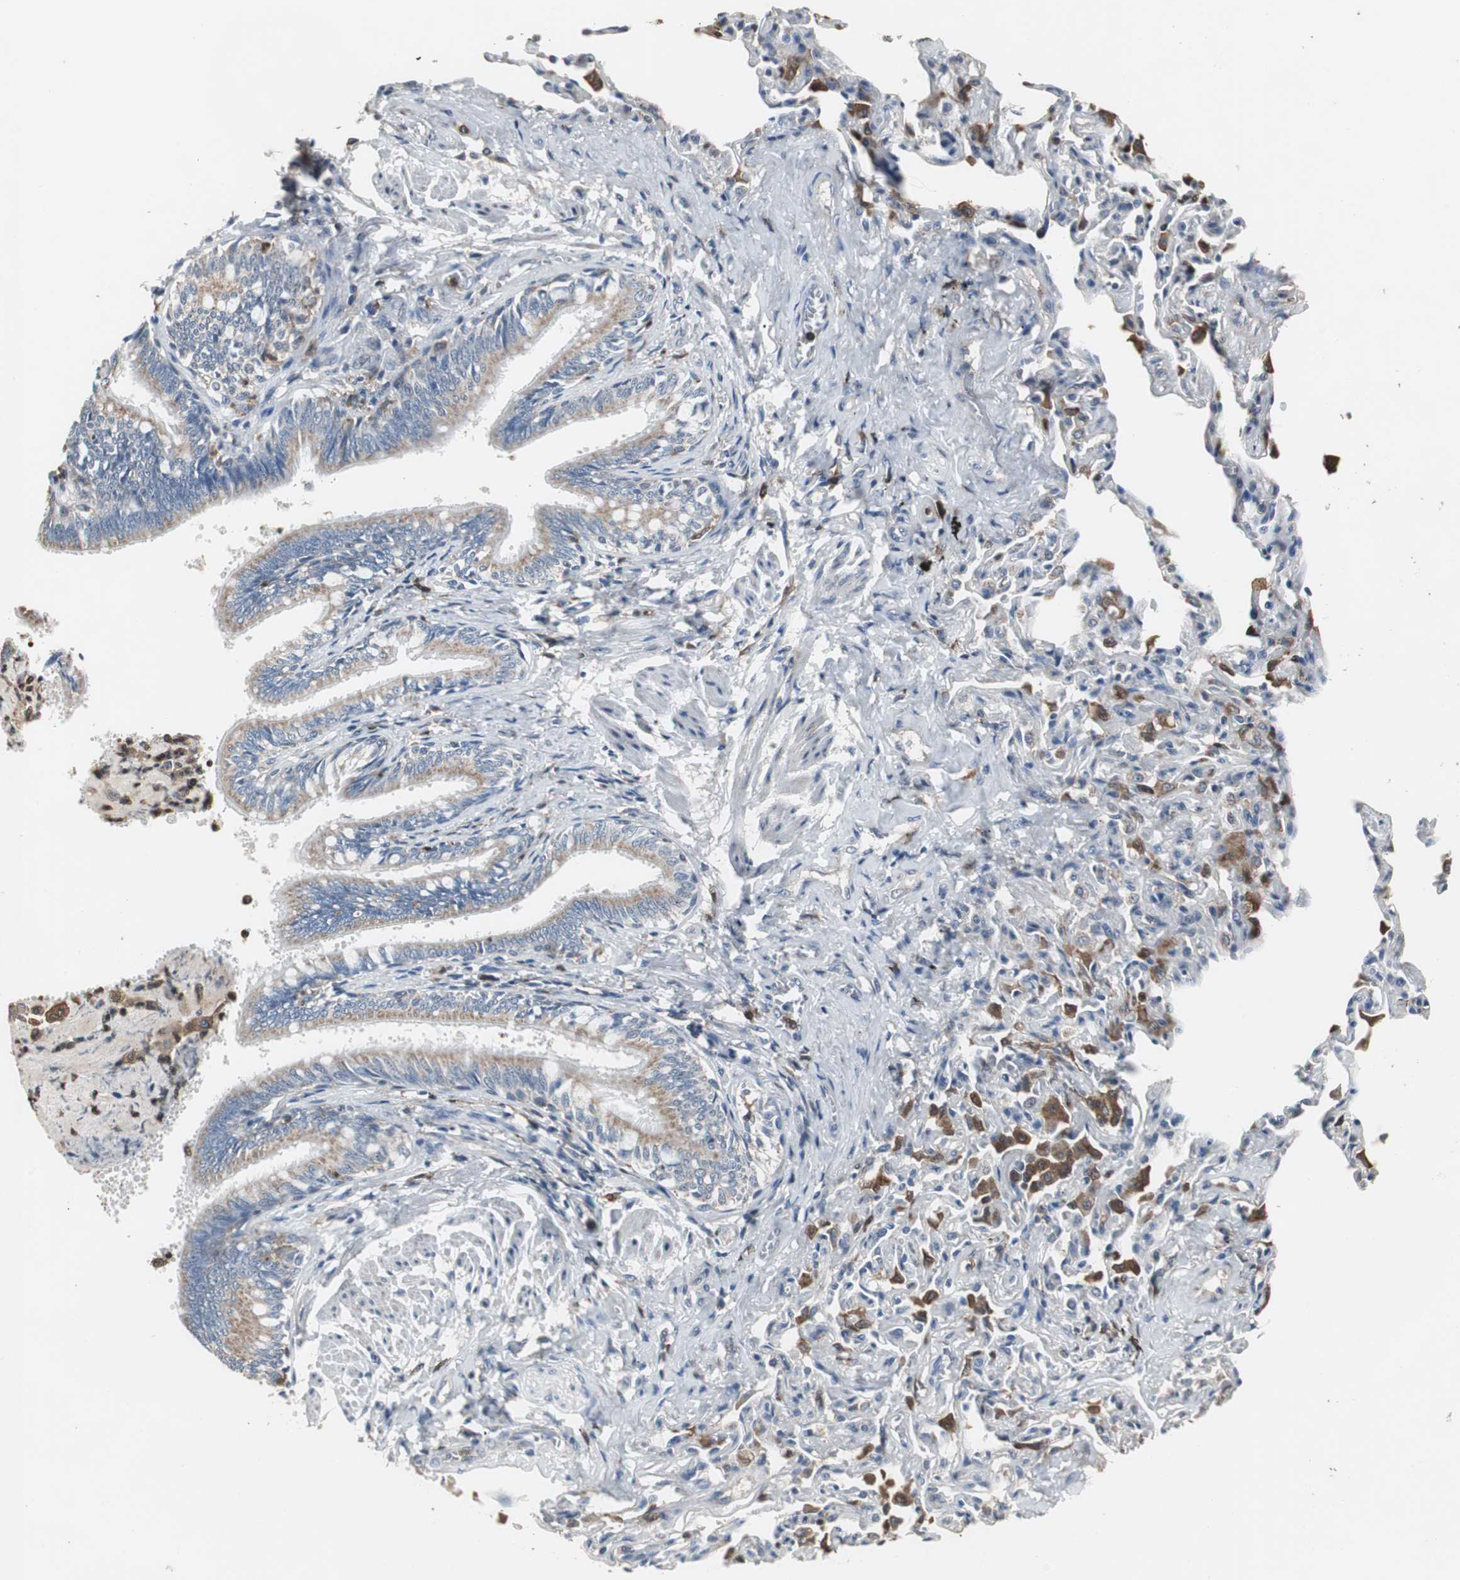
{"staining": {"intensity": "weak", "quantity": ">75%", "location": "cytoplasmic/membranous"}, "tissue": "bronchus", "cell_type": "Respiratory epithelial cells", "image_type": "normal", "snomed": [{"axis": "morphology", "description": "Normal tissue, NOS"}, {"axis": "topography", "description": "Lung"}], "caption": "Bronchus stained with a protein marker reveals weak staining in respiratory epithelial cells.", "gene": "NCF2", "patient": {"sex": "male", "age": 64}}